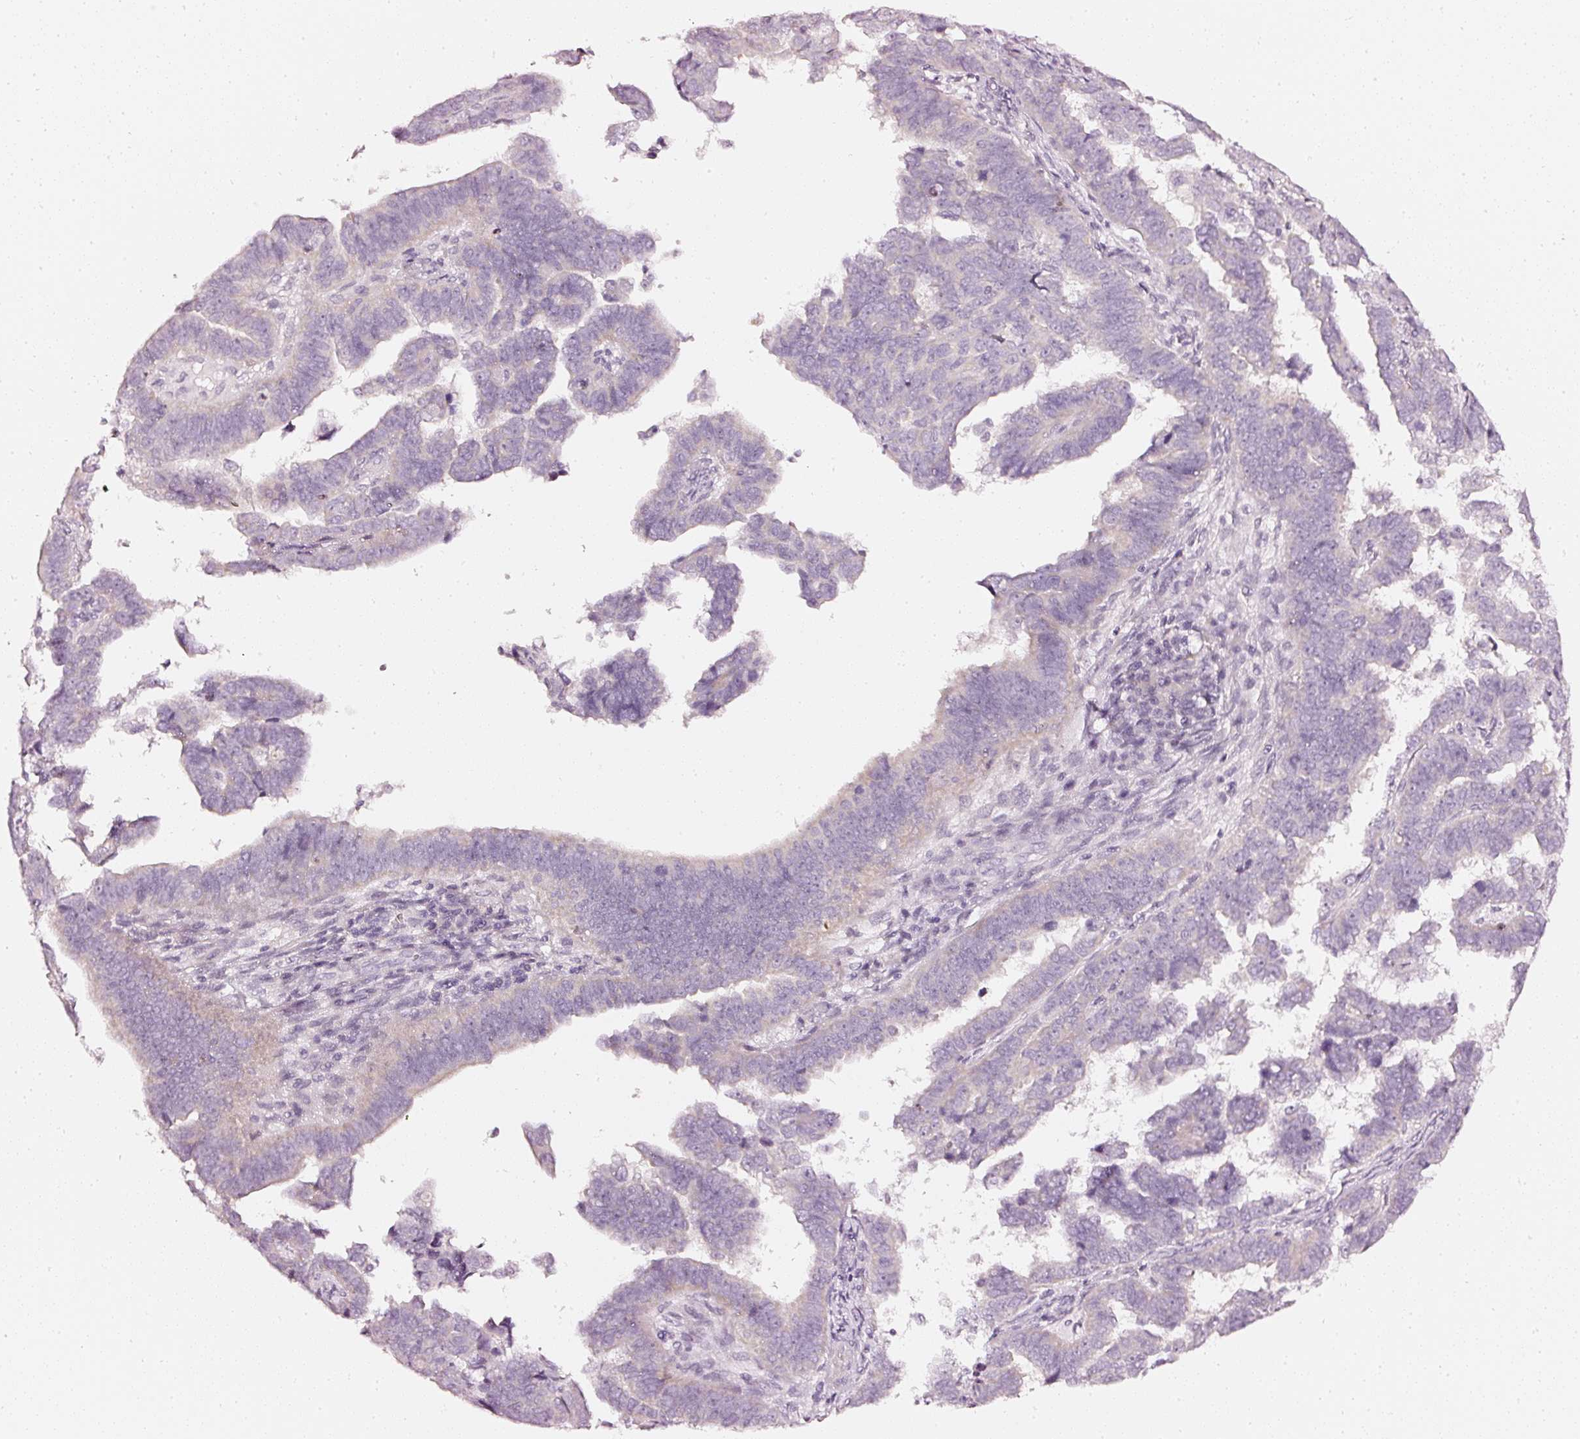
{"staining": {"intensity": "weak", "quantity": "25%-75%", "location": "cytoplasmic/membranous"}, "tissue": "endometrial cancer", "cell_type": "Tumor cells", "image_type": "cancer", "snomed": [{"axis": "morphology", "description": "Adenocarcinoma, NOS"}, {"axis": "topography", "description": "Endometrium"}], "caption": "The photomicrograph shows a brown stain indicating the presence of a protein in the cytoplasmic/membranous of tumor cells in adenocarcinoma (endometrial). The staining was performed using DAB to visualize the protein expression in brown, while the nuclei were stained in blue with hematoxylin (Magnification: 20x).", "gene": "CNP", "patient": {"sex": "female", "age": 75}}